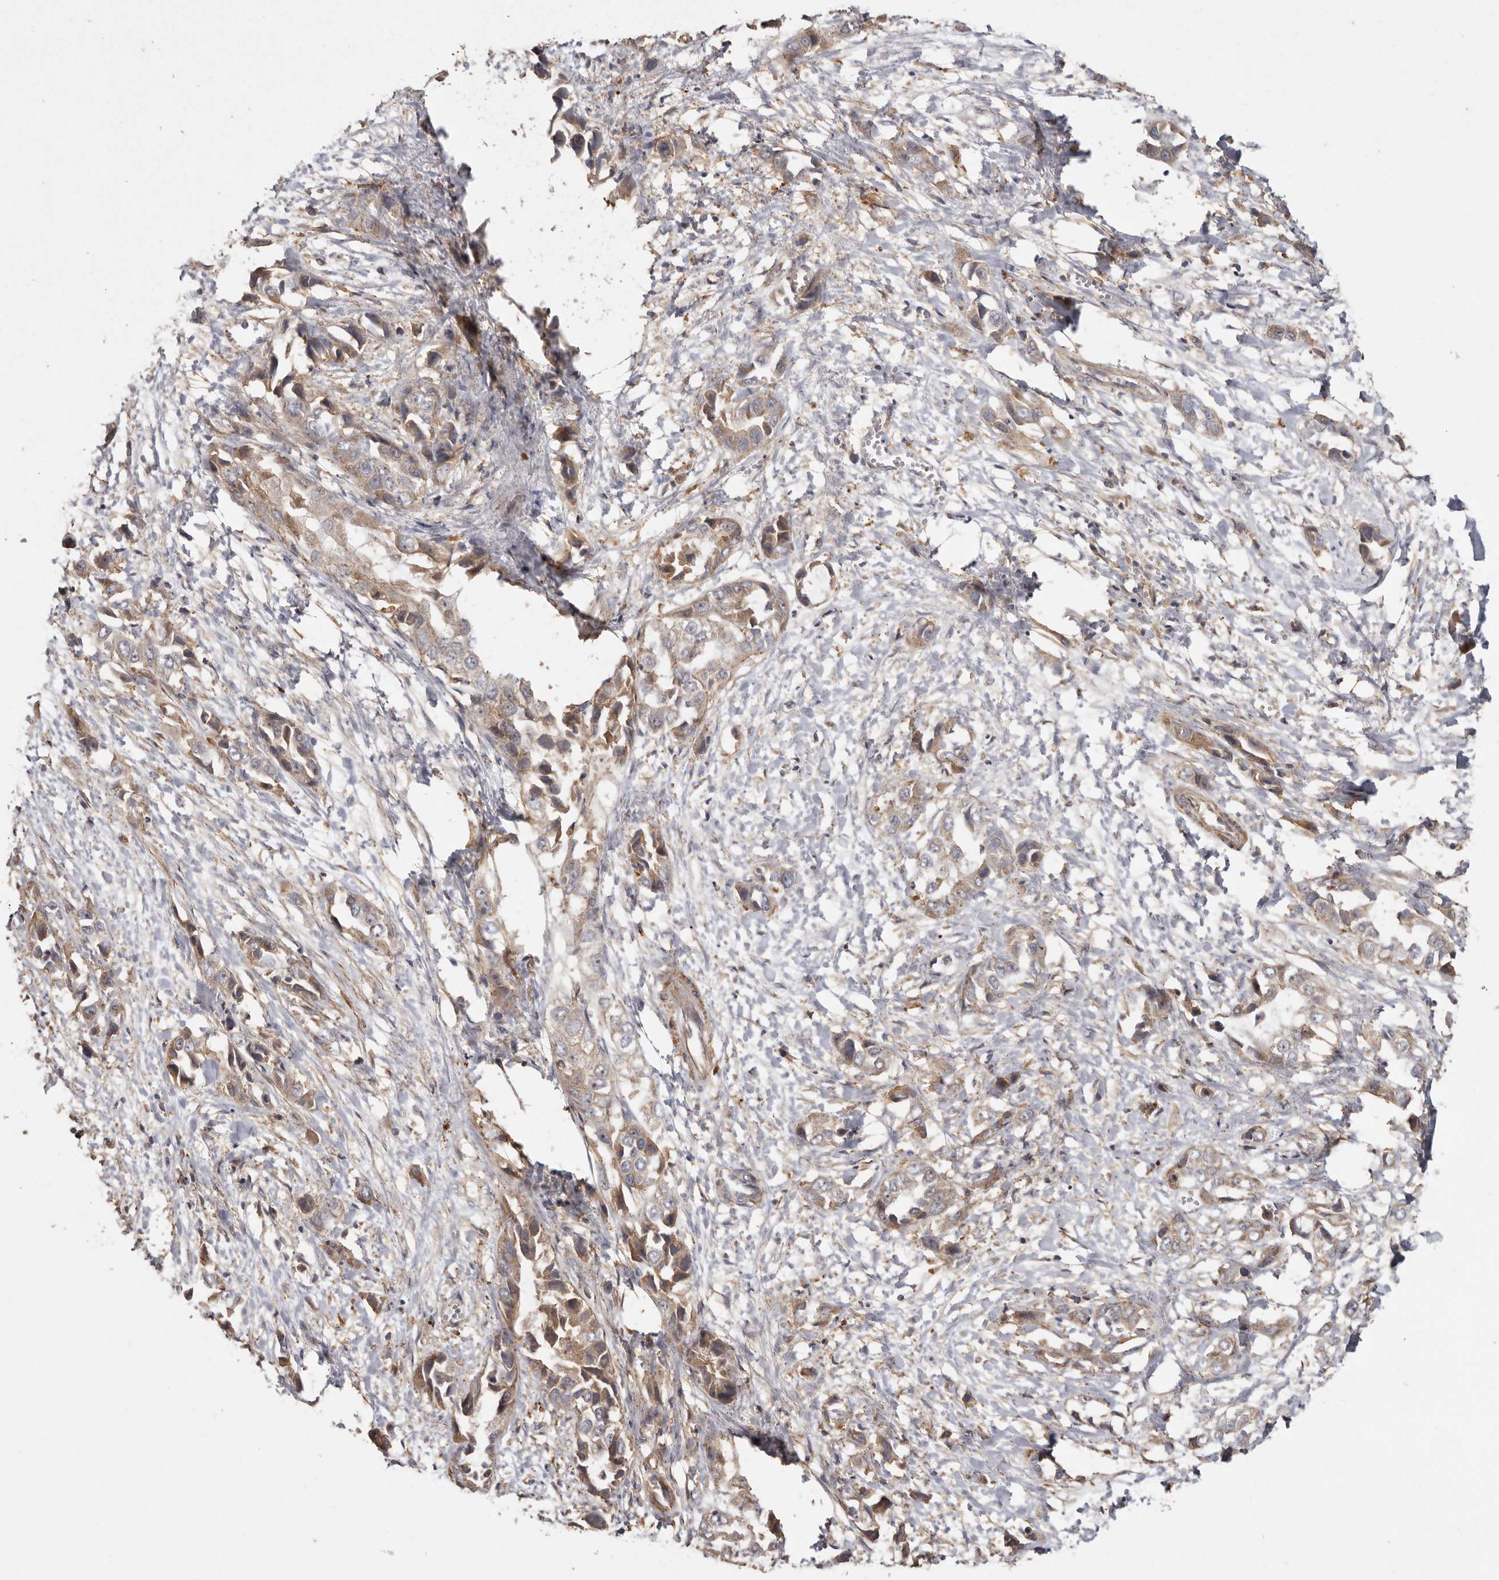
{"staining": {"intensity": "weak", "quantity": ">75%", "location": "cytoplasmic/membranous"}, "tissue": "liver cancer", "cell_type": "Tumor cells", "image_type": "cancer", "snomed": [{"axis": "morphology", "description": "Cholangiocarcinoma"}, {"axis": "topography", "description": "Liver"}], "caption": "Protein analysis of liver cancer tissue shows weak cytoplasmic/membranous expression in about >75% of tumor cells.", "gene": "RWDD1", "patient": {"sex": "female", "age": 52}}